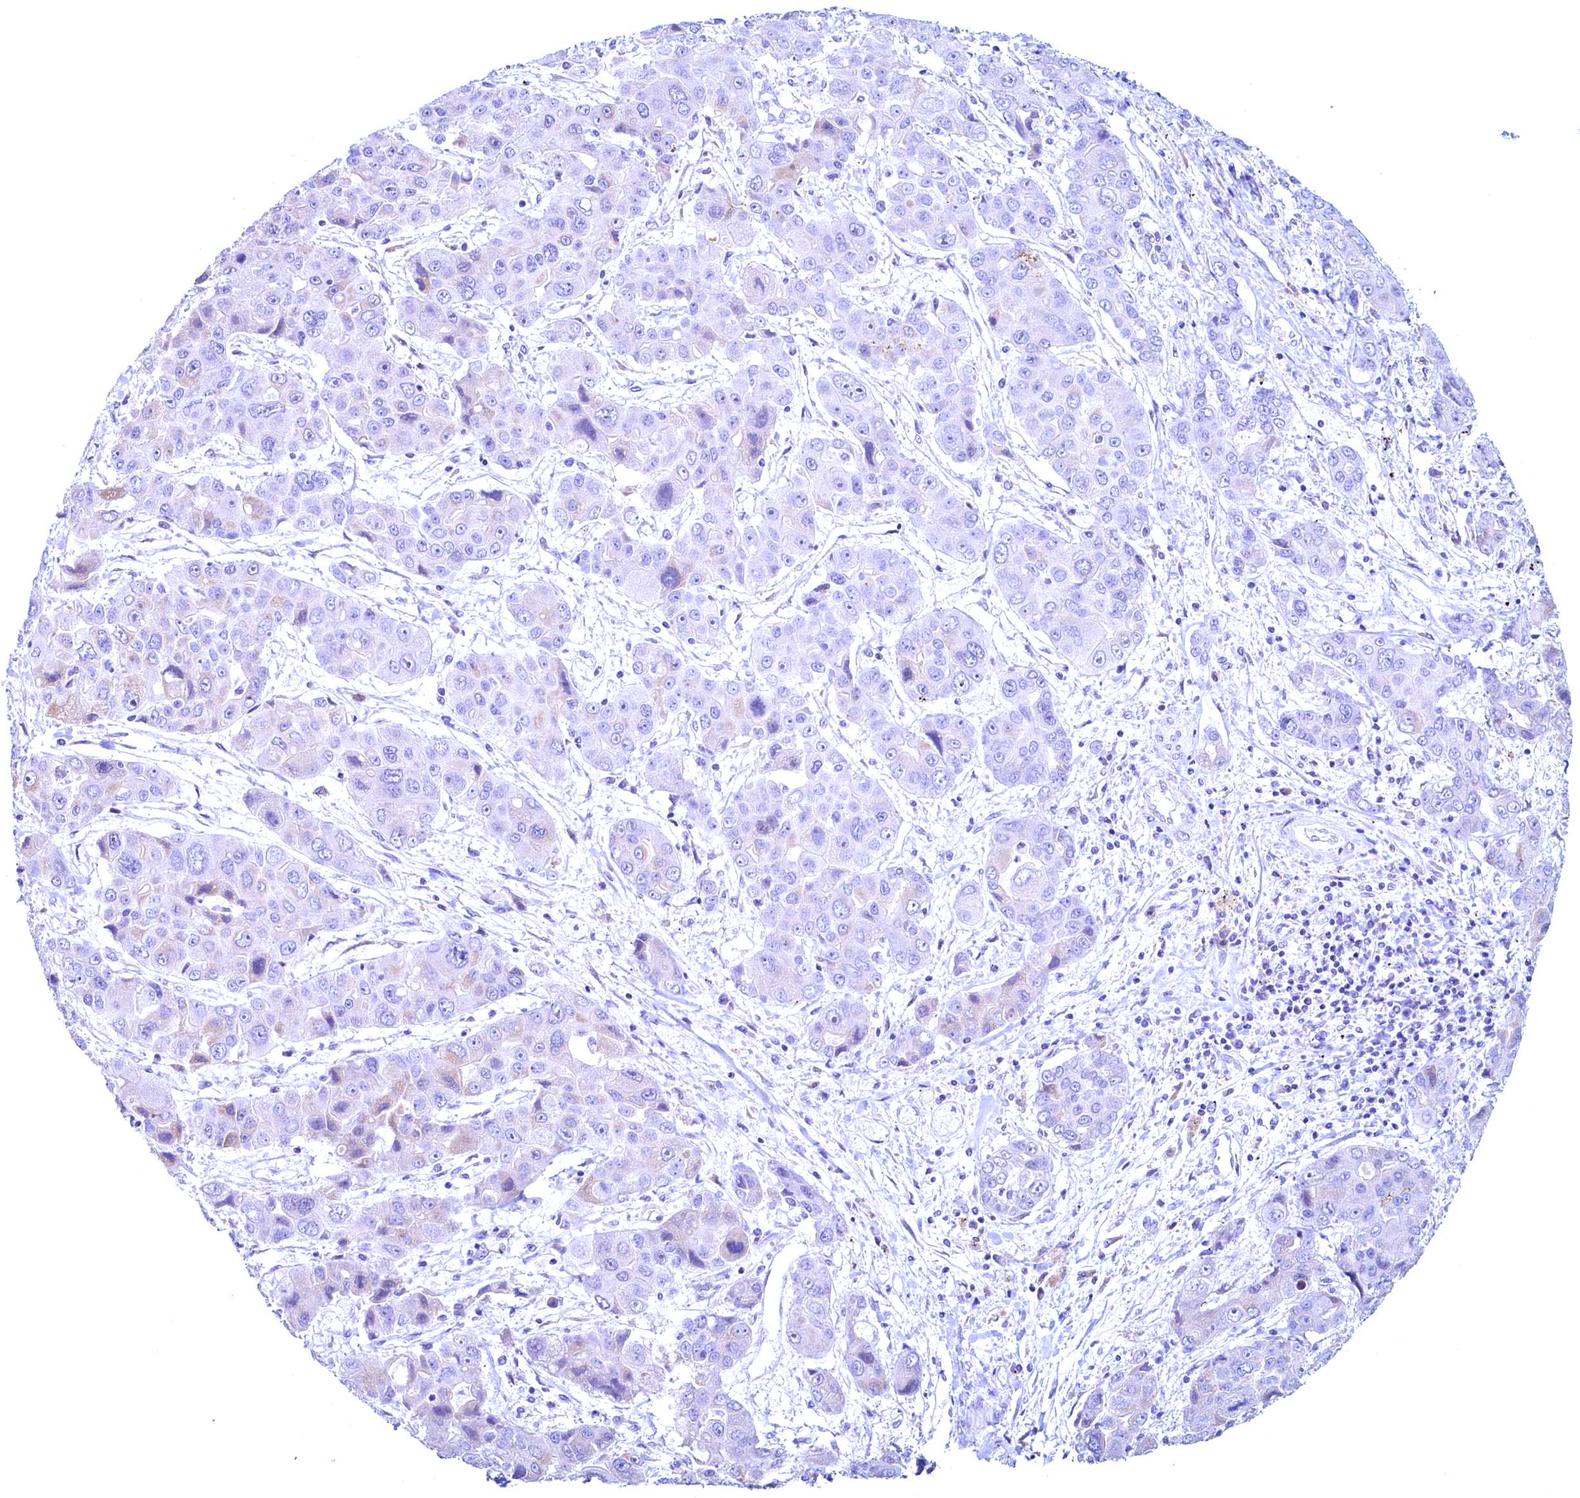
{"staining": {"intensity": "weak", "quantity": "<25%", "location": "cytoplasmic/membranous"}, "tissue": "liver cancer", "cell_type": "Tumor cells", "image_type": "cancer", "snomed": [{"axis": "morphology", "description": "Cholangiocarcinoma"}, {"axis": "topography", "description": "Liver"}], "caption": "The IHC histopathology image has no significant positivity in tumor cells of liver cancer tissue.", "gene": "MAP1LC3A", "patient": {"sex": "male", "age": 67}}